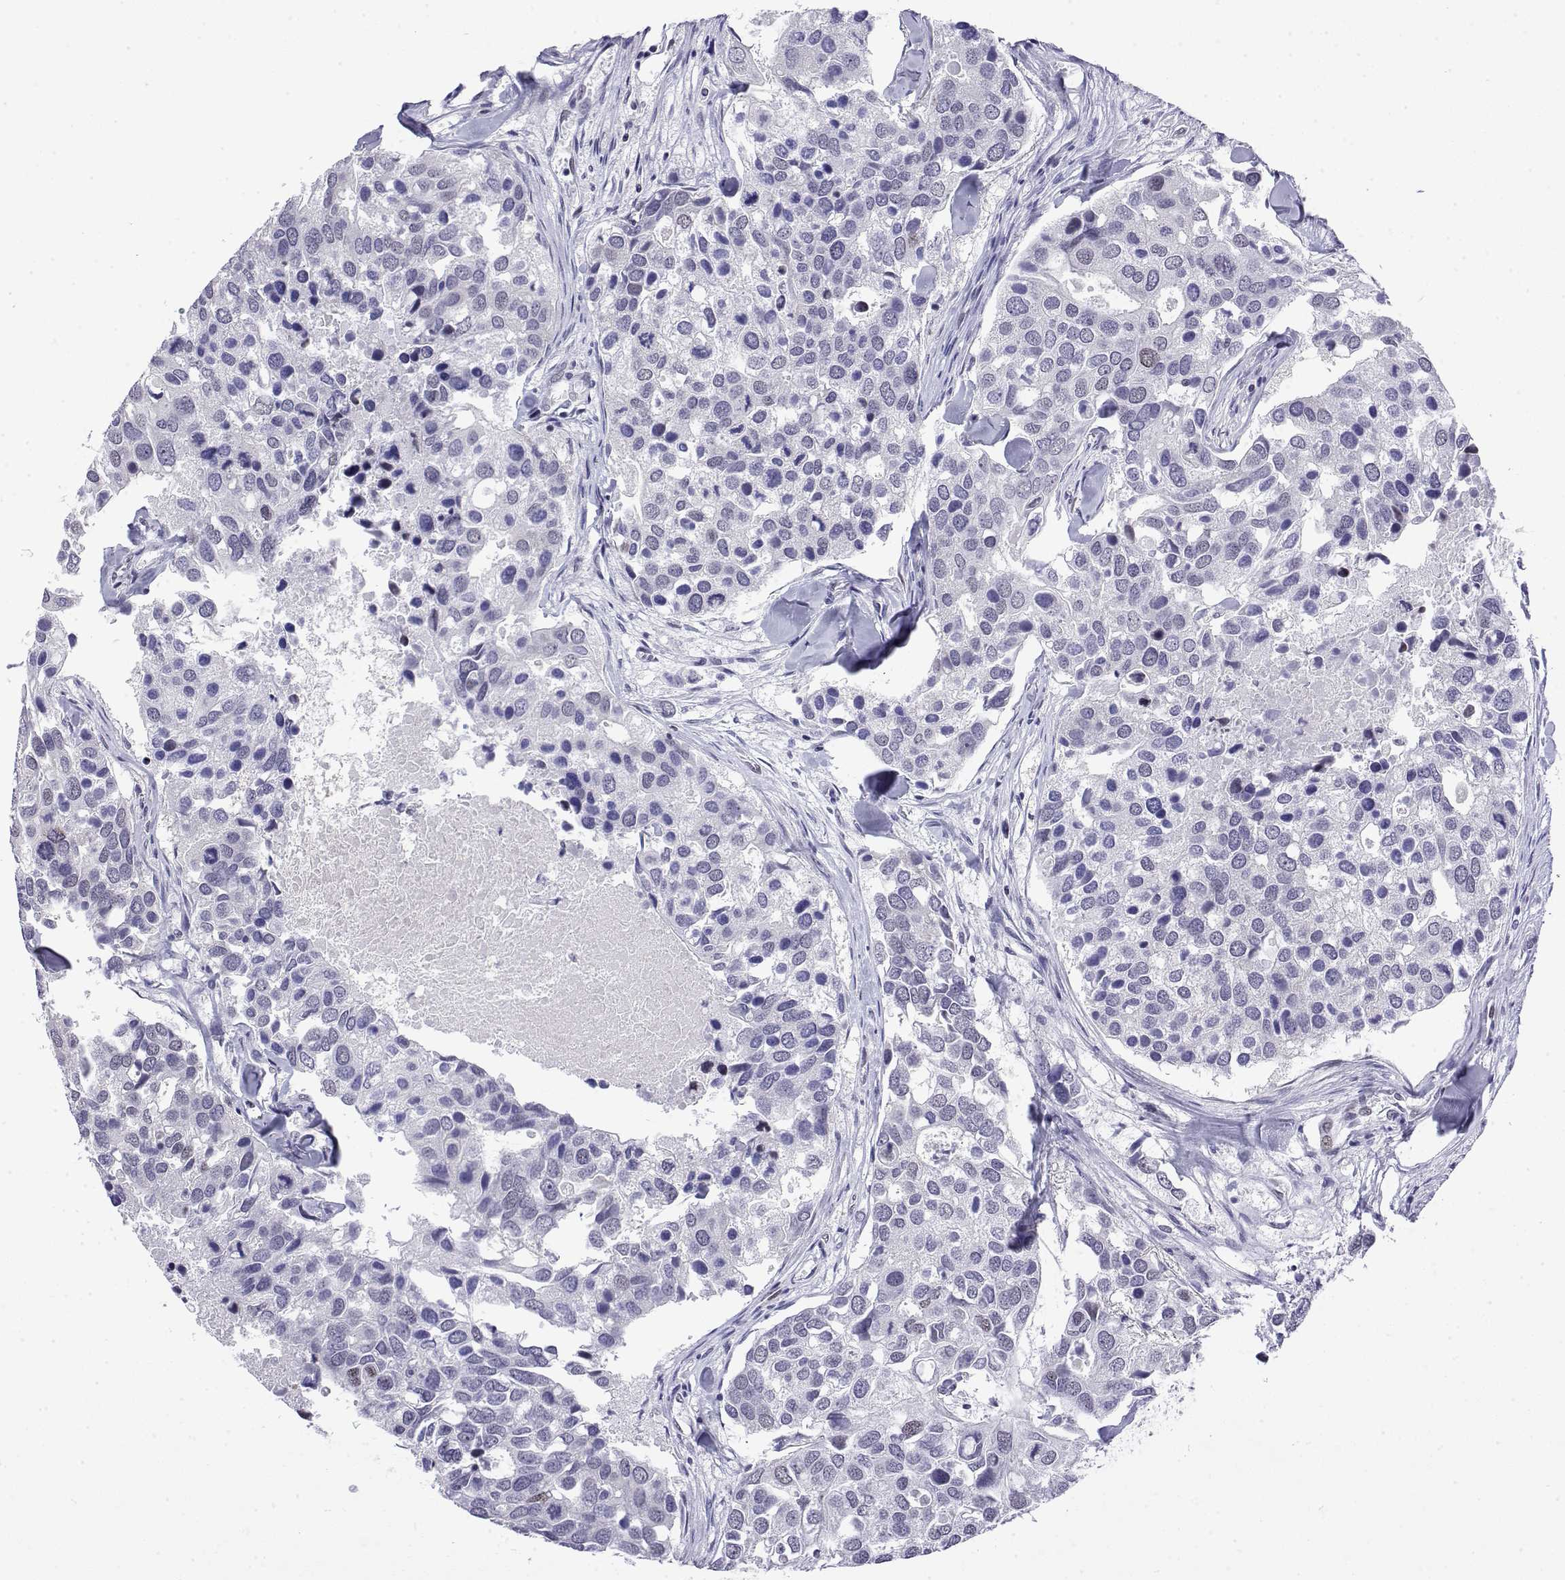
{"staining": {"intensity": "negative", "quantity": "none", "location": "none"}, "tissue": "breast cancer", "cell_type": "Tumor cells", "image_type": "cancer", "snomed": [{"axis": "morphology", "description": "Duct carcinoma"}, {"axis": "topography", "description": "Breast"}], "caption": "An IHC image of breast cancer is shown. There is no staining in tumor cells of breast cancer.", "gene": "POLDIP3", "patient": {"sex": "female", "age": 83}}